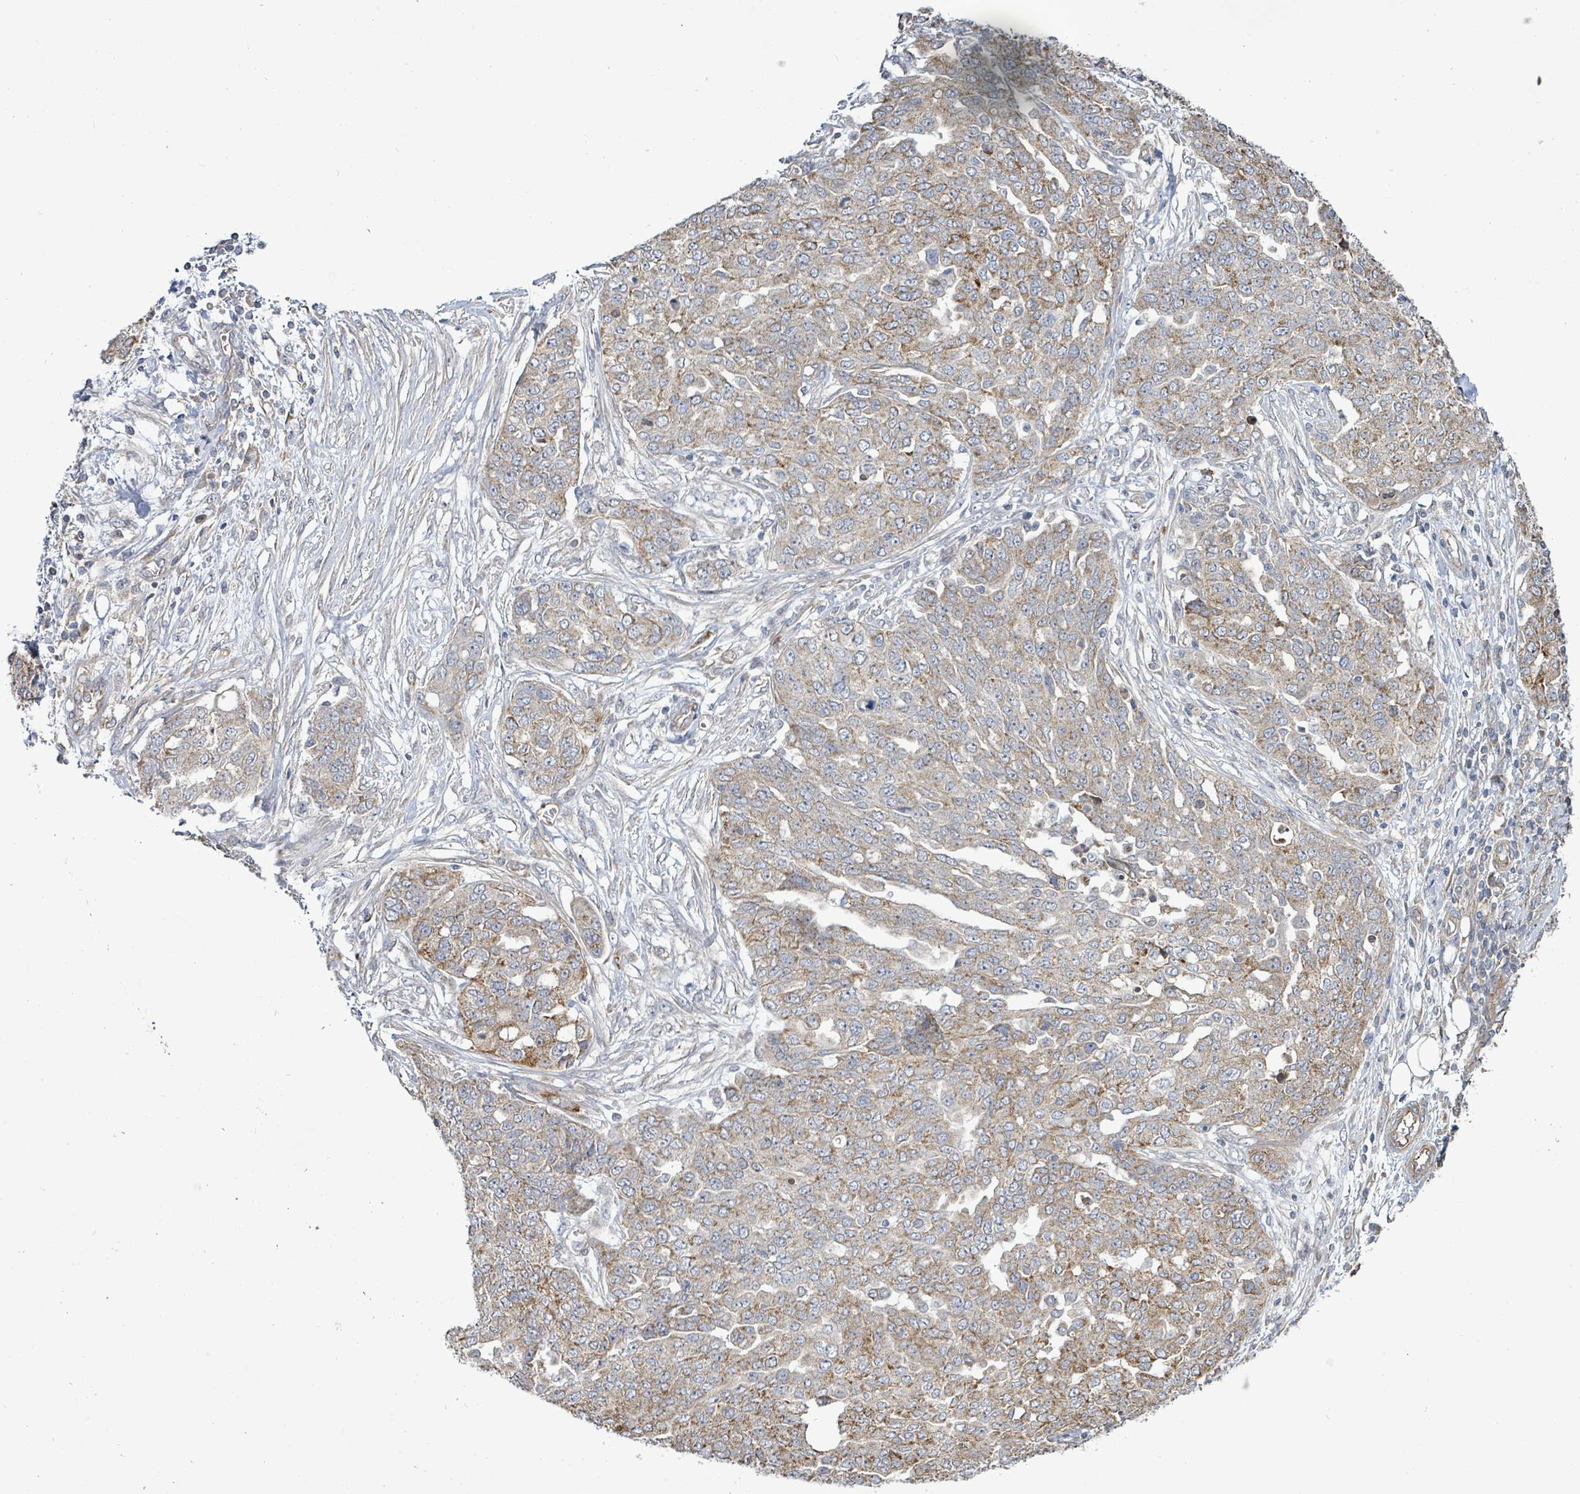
{"staining": {"intensity": "moderate", "quantity": "25%-75%", "location": "cytoplasmic/membranous"}, "tissue": "ovarian cancer", "cell_type": "Tumor cells", "image_type": "cancer", "snomed": [{"axis": "morphology", "description": "Cystadenocarcinoma, serous, NOS"}, {"axis": "topography", "description": "Soft tissue"}, {"axis": "topography", "description": "Ovary"}], "caption": "Moderate cytoplasmic/membranous protein expression is identified in approximately 25%-75% of tumor cells in serous cystadenocarcinoma (ovarian).", "gene": "KBTBD11", "patient": {"sex": "female", "age": 57}}